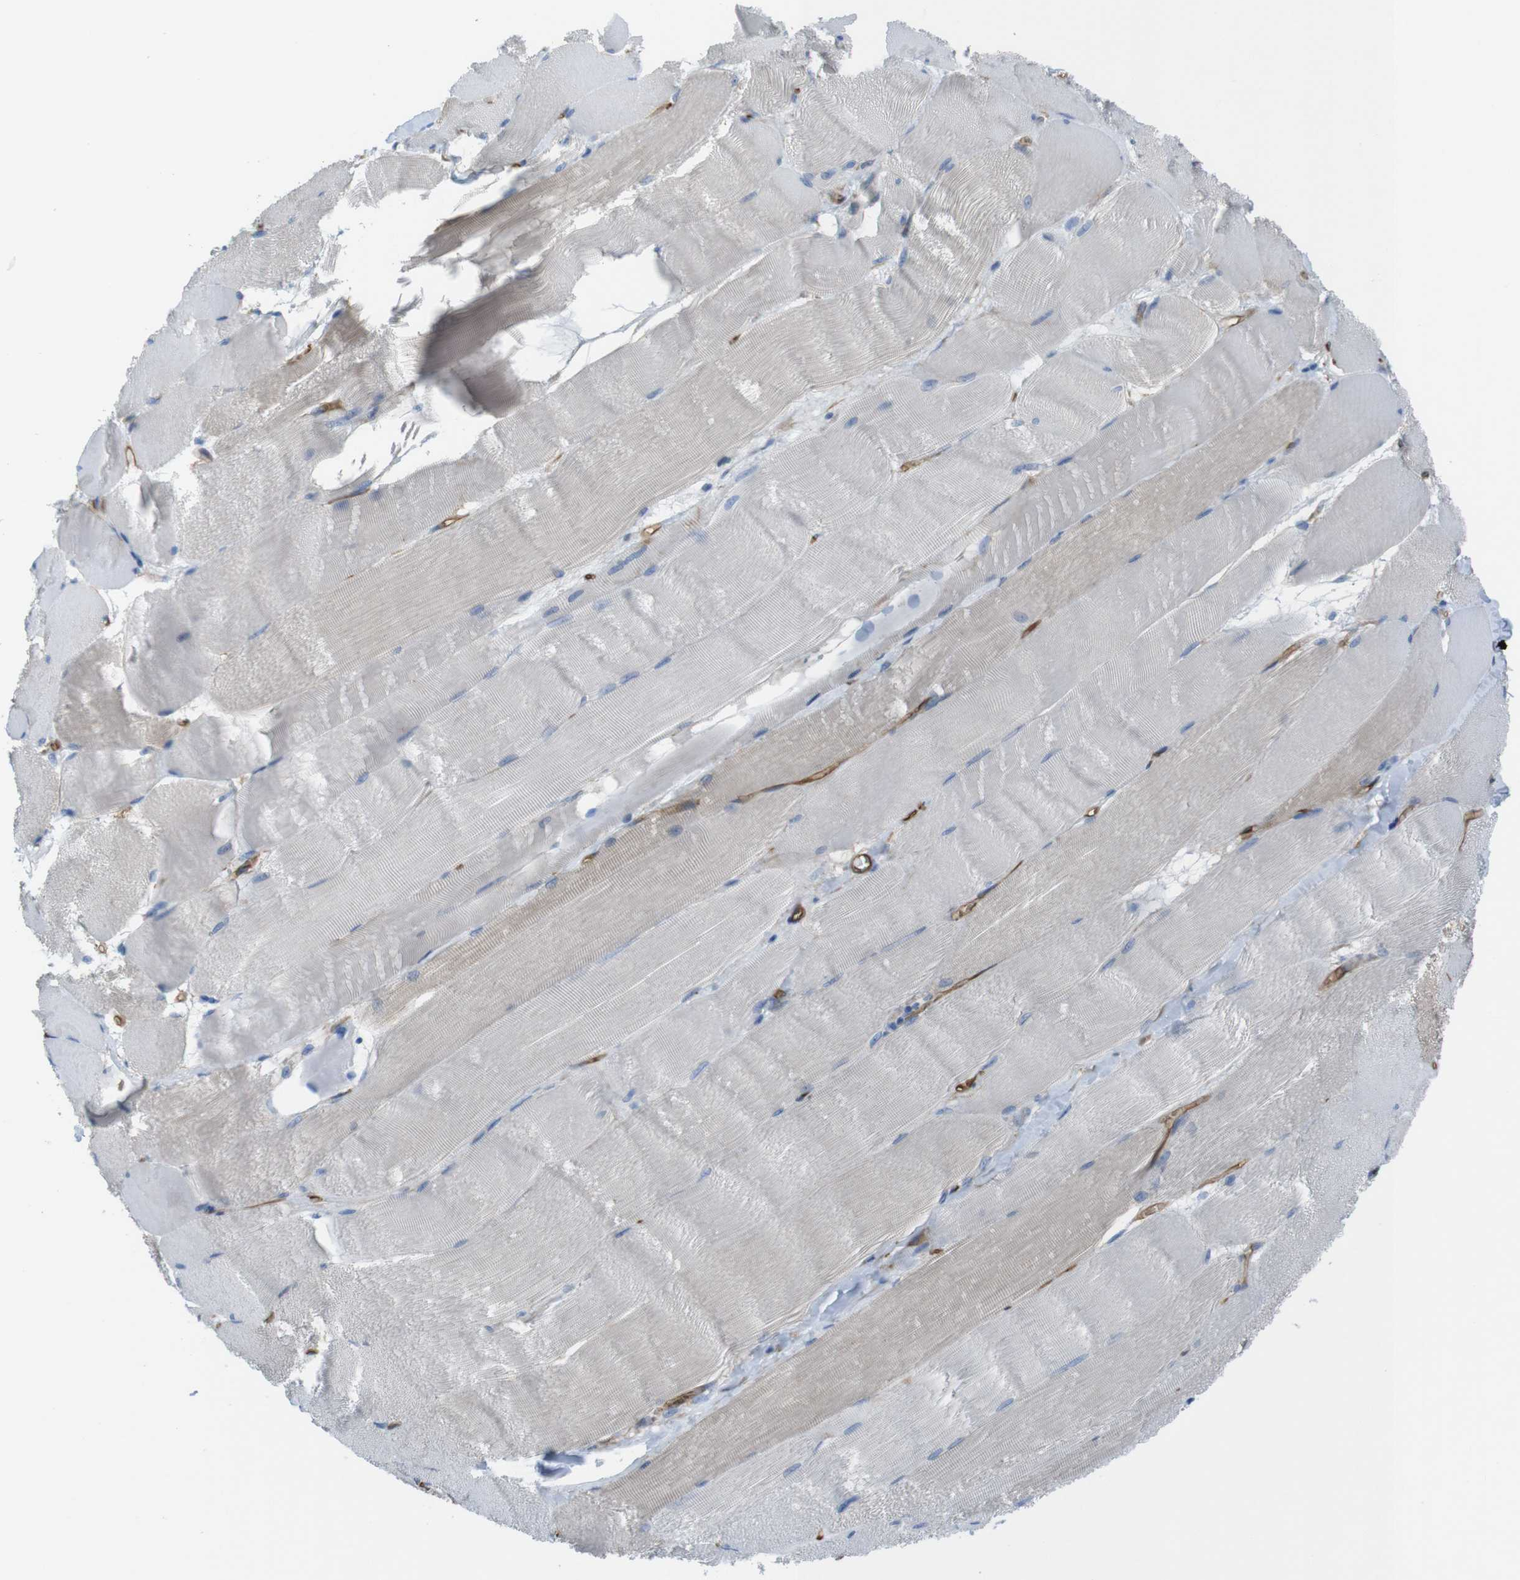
{"staining": {"intensity": "weak", "quantity": "25%-75%", "location": "cytoplasmic/membranous"}, "tissue": "skeletal muscle", "cell_type": "Myocytes", "image_type": "normal", "snomed": [{"axis": "morphology", "description": "Normal tissue, NOS"}, {"axis": "morphology", "description": "Squamous cell carcinoma, NOS"}, {"axis": "topography", "description": "Skeletal muscle"}], "caption": "Protein staining of unremarkable skeletal muscle reveals weak cytoplasmic/membranous staining in about 25%-75% of myocytes. The protein is shown in brown color, while the nuclei are stained blue.", "gene": "HSPA12B", "patient": {"sex": "male", "age": 51}}